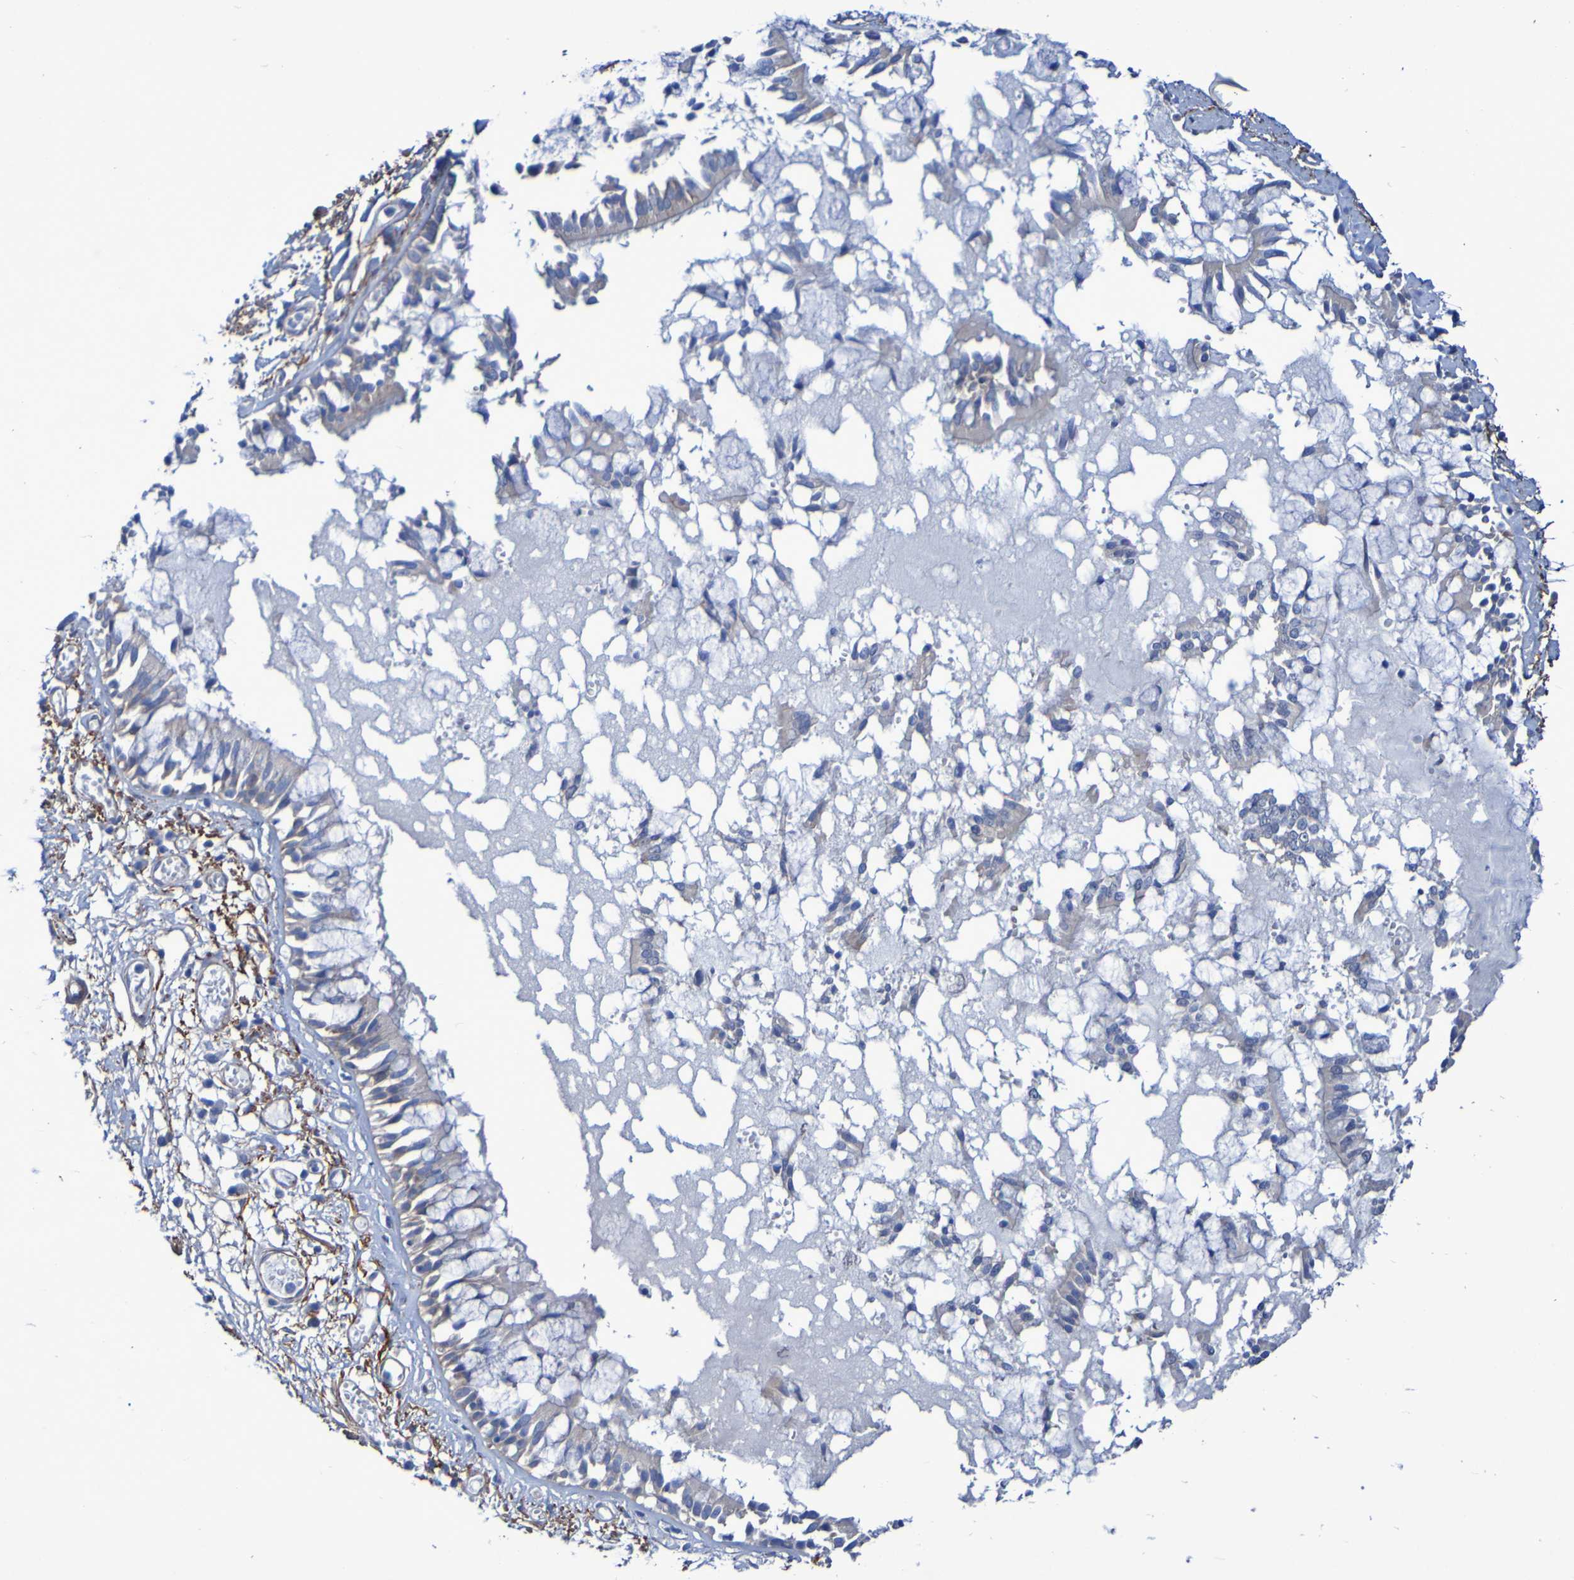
{"staining": {"intensity": "moderate", "quantity": ">75%", "location": "cytoplasmic/membranous"}, "tissue": "bronchus", "cell_type": "Respiratory epithelial cells", "image_type": "normal", "snomed": [{"axis": "morphology", "description": "Normal tissue, NOS"}, {"axis": "morphology", "description": "Inflammation, NOS"}, {"axis": "topography", "description": "Cartilage tissue"}, {"axis": "topography", "description": "Lung"}], "caption": "Protein positivity by immunohistochemistry shows moderate cytoplasmic/membranous positivity in approximately >75% of respiratory epithelial cells in benign bronchus.", "gene": "LPP", "patient": {"sex": "male", "age": 71}}